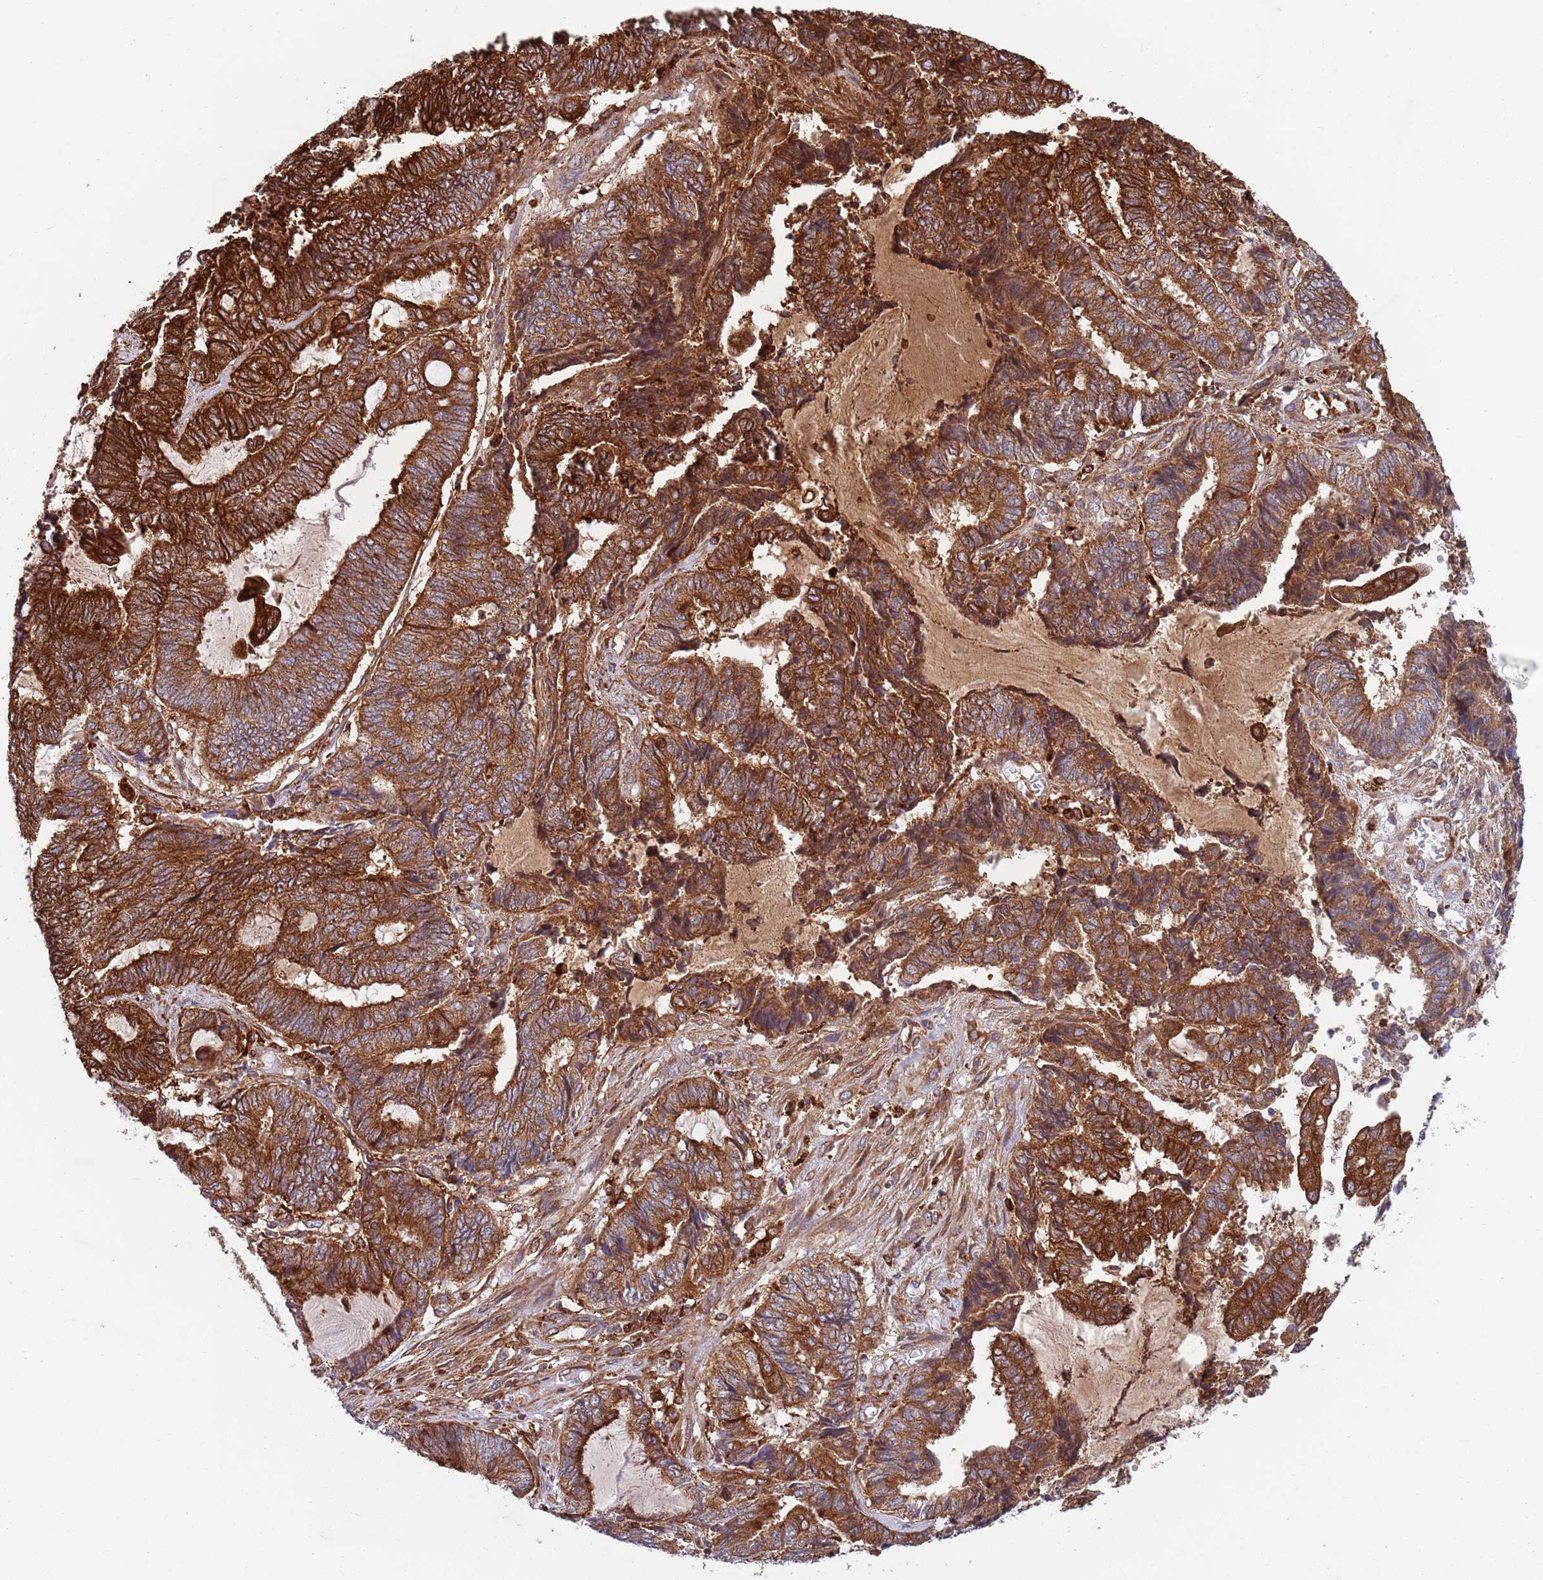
{"staining": {"intensity": "strong", "quantity": ">75%", "location": "cytoplasmic/membranous"}, "tissue": "endometrial cancer", "cell_type": "Tumor cells", "image_type": "cancer", "snomed": [{"axis": "morphology", "description": "Adenocarcinoma, NOS"}, {"axis": "topography", "description": "Uterus"}, {"axis": "topography", "description": "Endometrium"}], "caption": "Protein staining exhibits strong cytoplasmic/membranous staining in approximately >75% of tumor cells in adenocarcinoma (endometrial). Nuclei are stained in blue.", "gene": "ZMYM5", "patient": {"sex": "female", "age": 70}}